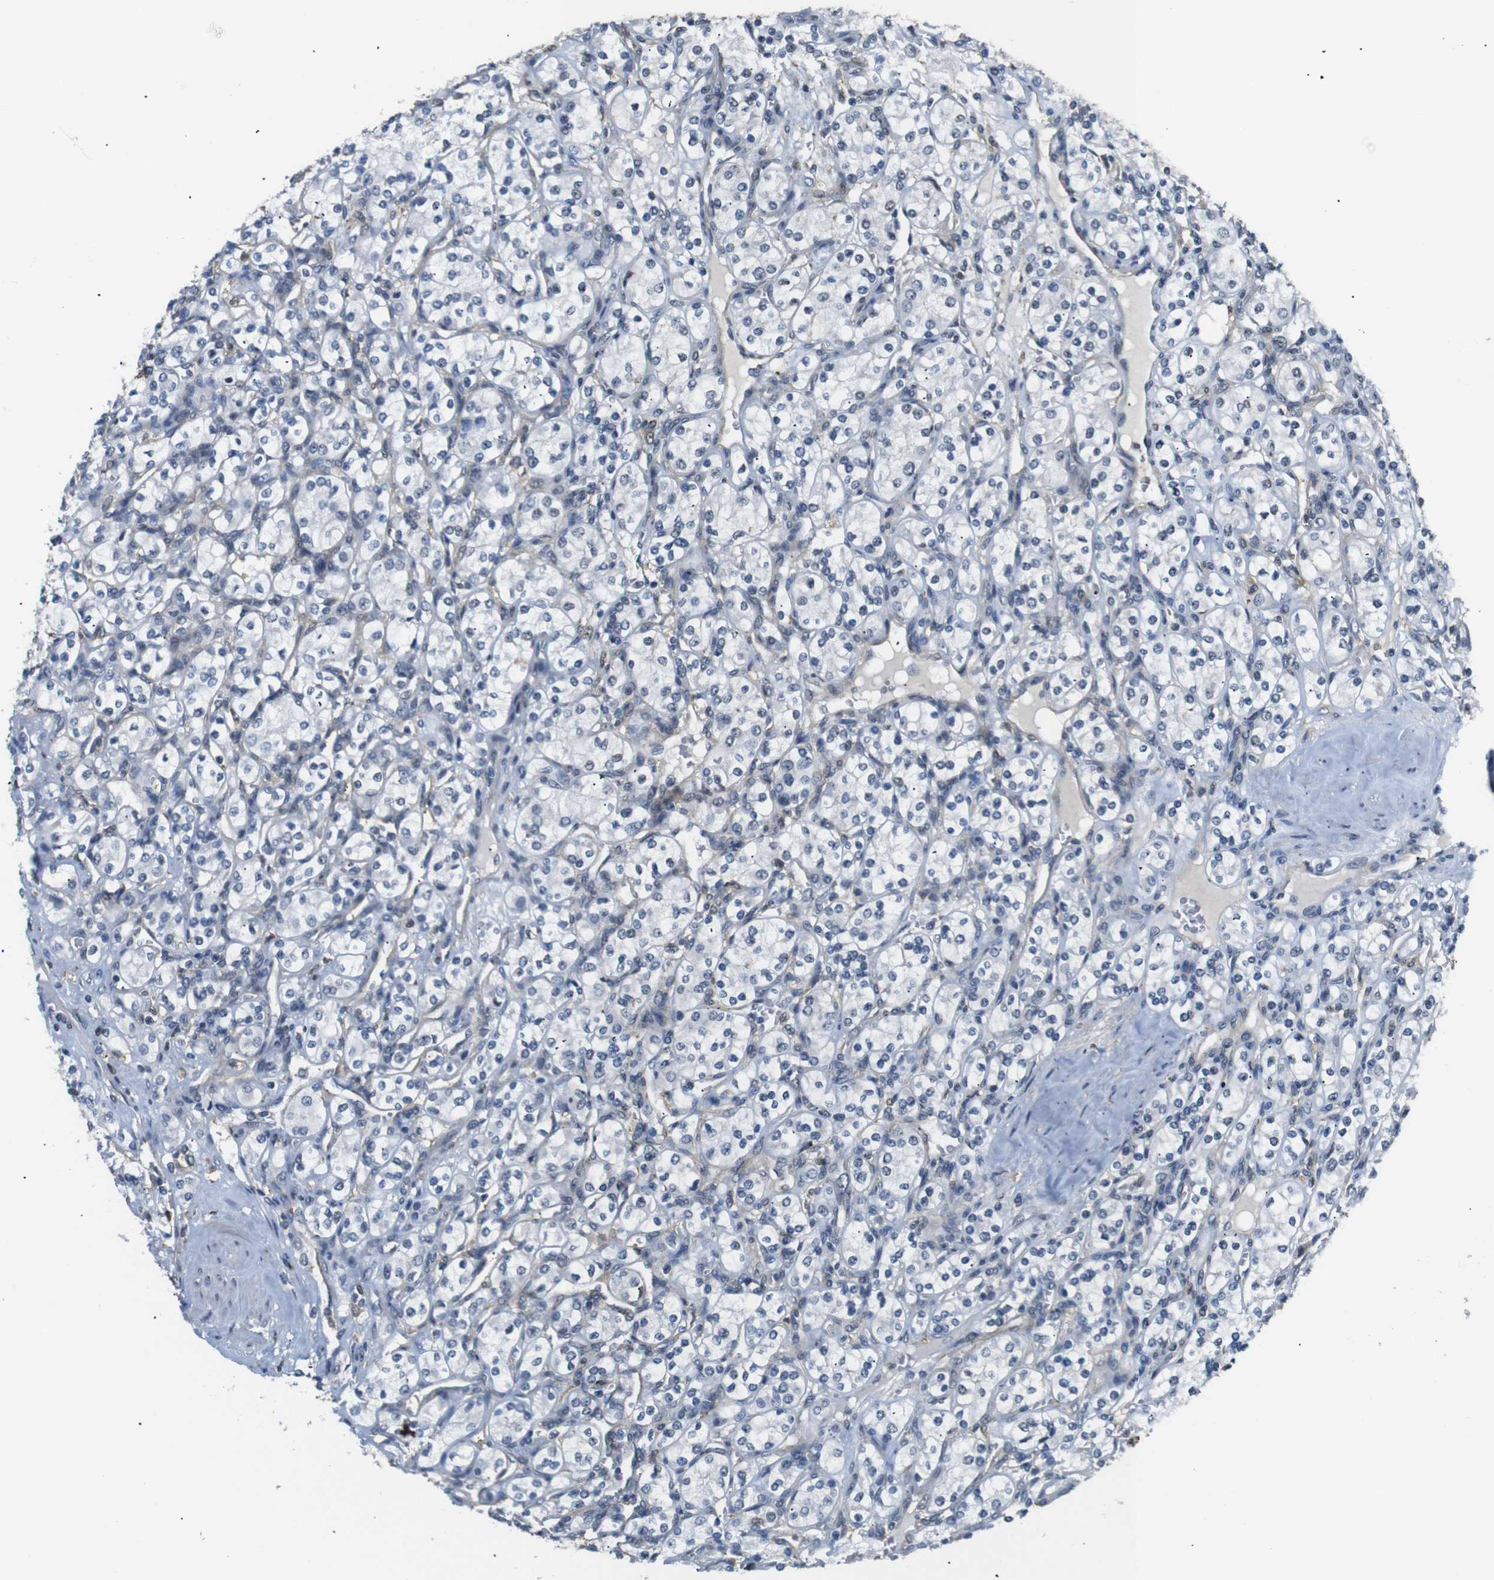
{"staining": {"intensity": "weak", "quantity": "<25%", "location": "nuclear"}, "tissue": "renal cancer", "cell_type": "Tumor cells", "image_type": "cancer", "snomed": [{"axis": "morphology", "description": "Adenocarcinoma, NOS"}, {"axis": "topography", "description": "Kidney"}], "caption": "IHC of renal adenocarcinoma exhibits no expression in tumor cells.", "gene": "PARN", "patient": {"sex": "male", "age": 77}}